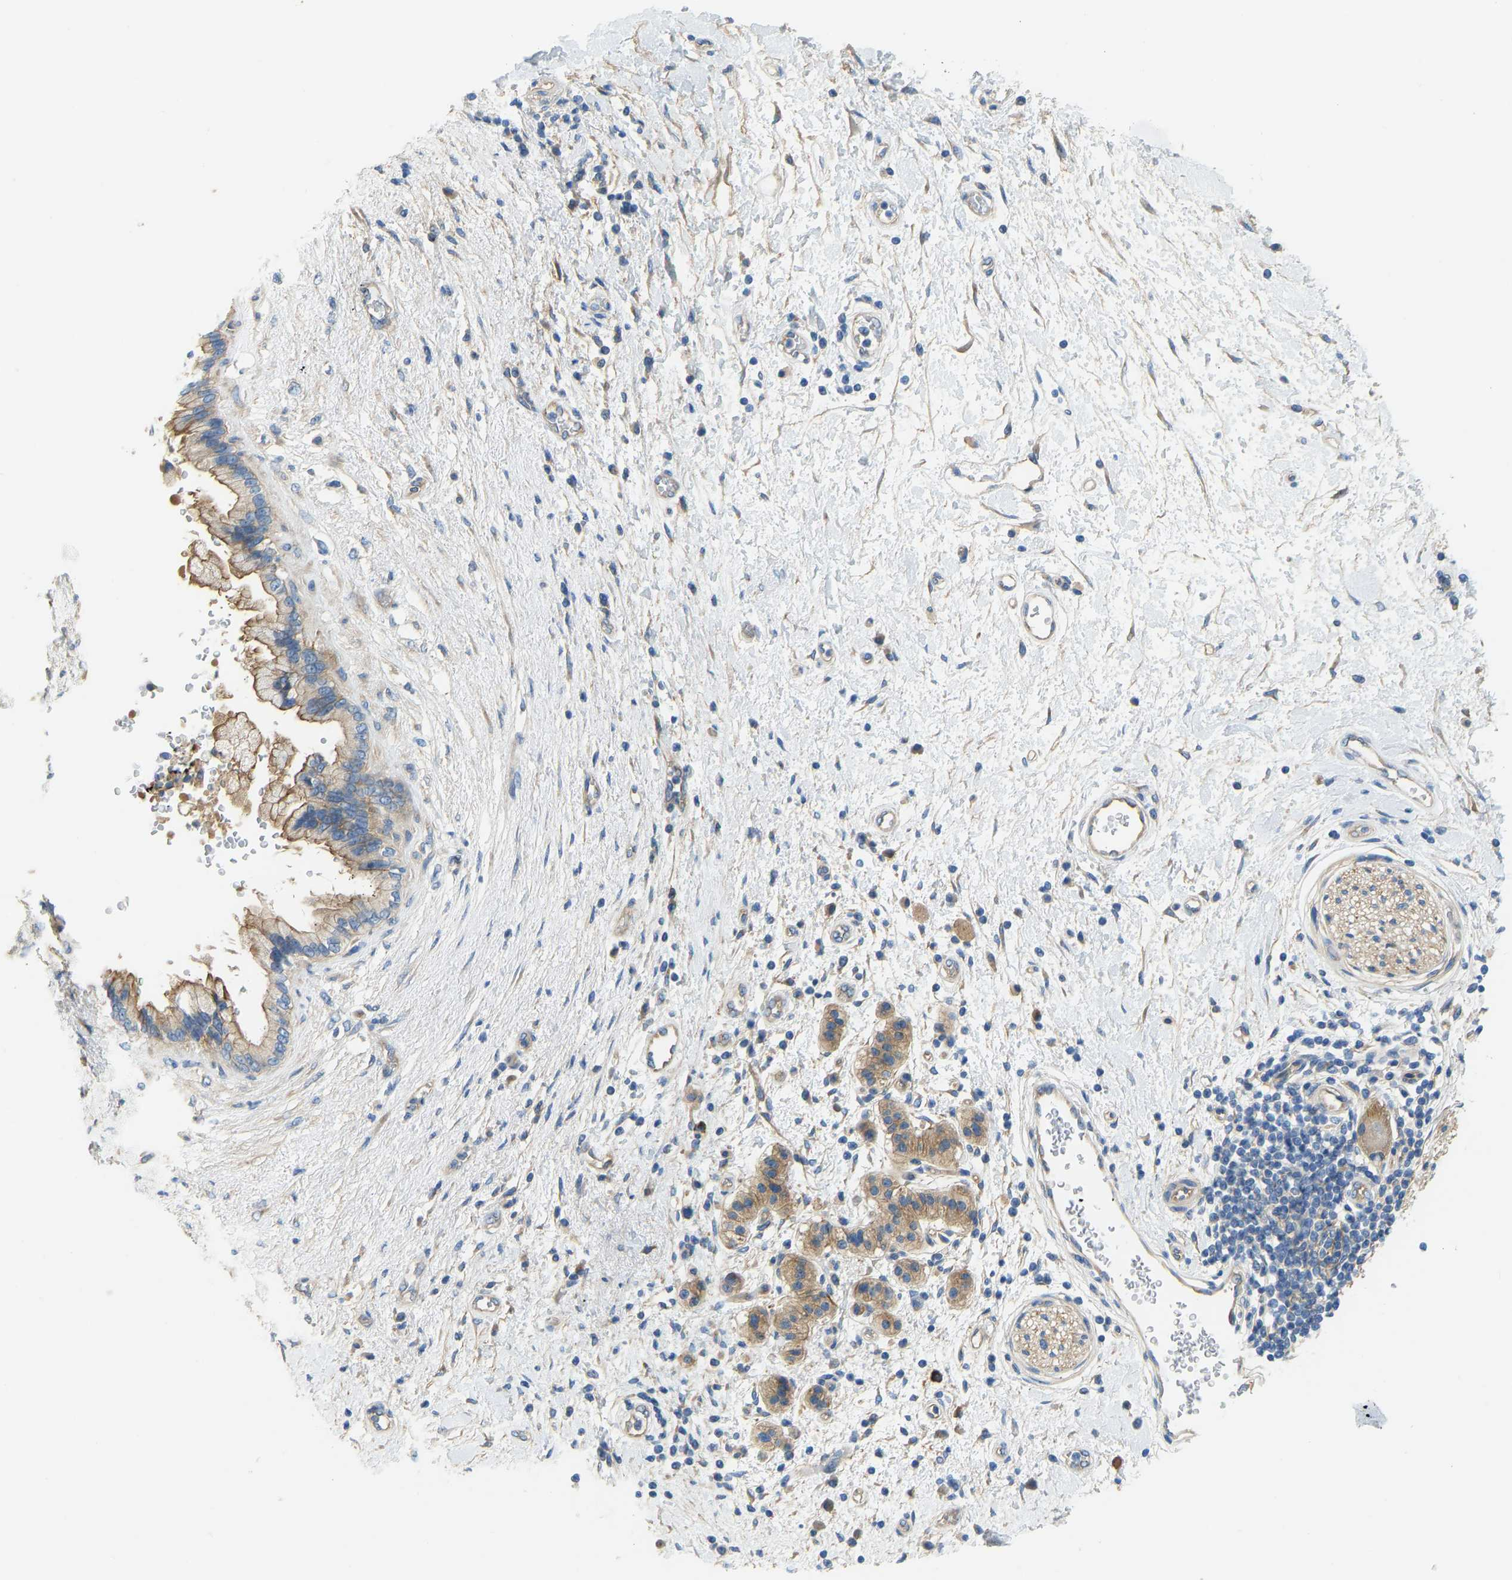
{"staining": {"intensity": "moderate", "quantity": ">75%", "location": "cytoplasmic/membranous"}, "tissue": "pancreatic cancer", "cell_type": "Tumor cells", "image_type": "cancer", "snomed": [{"axis": "morphology", "description": "Adenocarcinoma, NOS"}, {"axis": "topography", "description": "Pancreas"}], "caption": "A medium amount of moderate cytoplasmic/membranous expression is appreciated in about >75% of tumor cells in pancreatic cancer tissue.", "gene": "CHAD", "patient": {"sex": "female", "age": 60}}